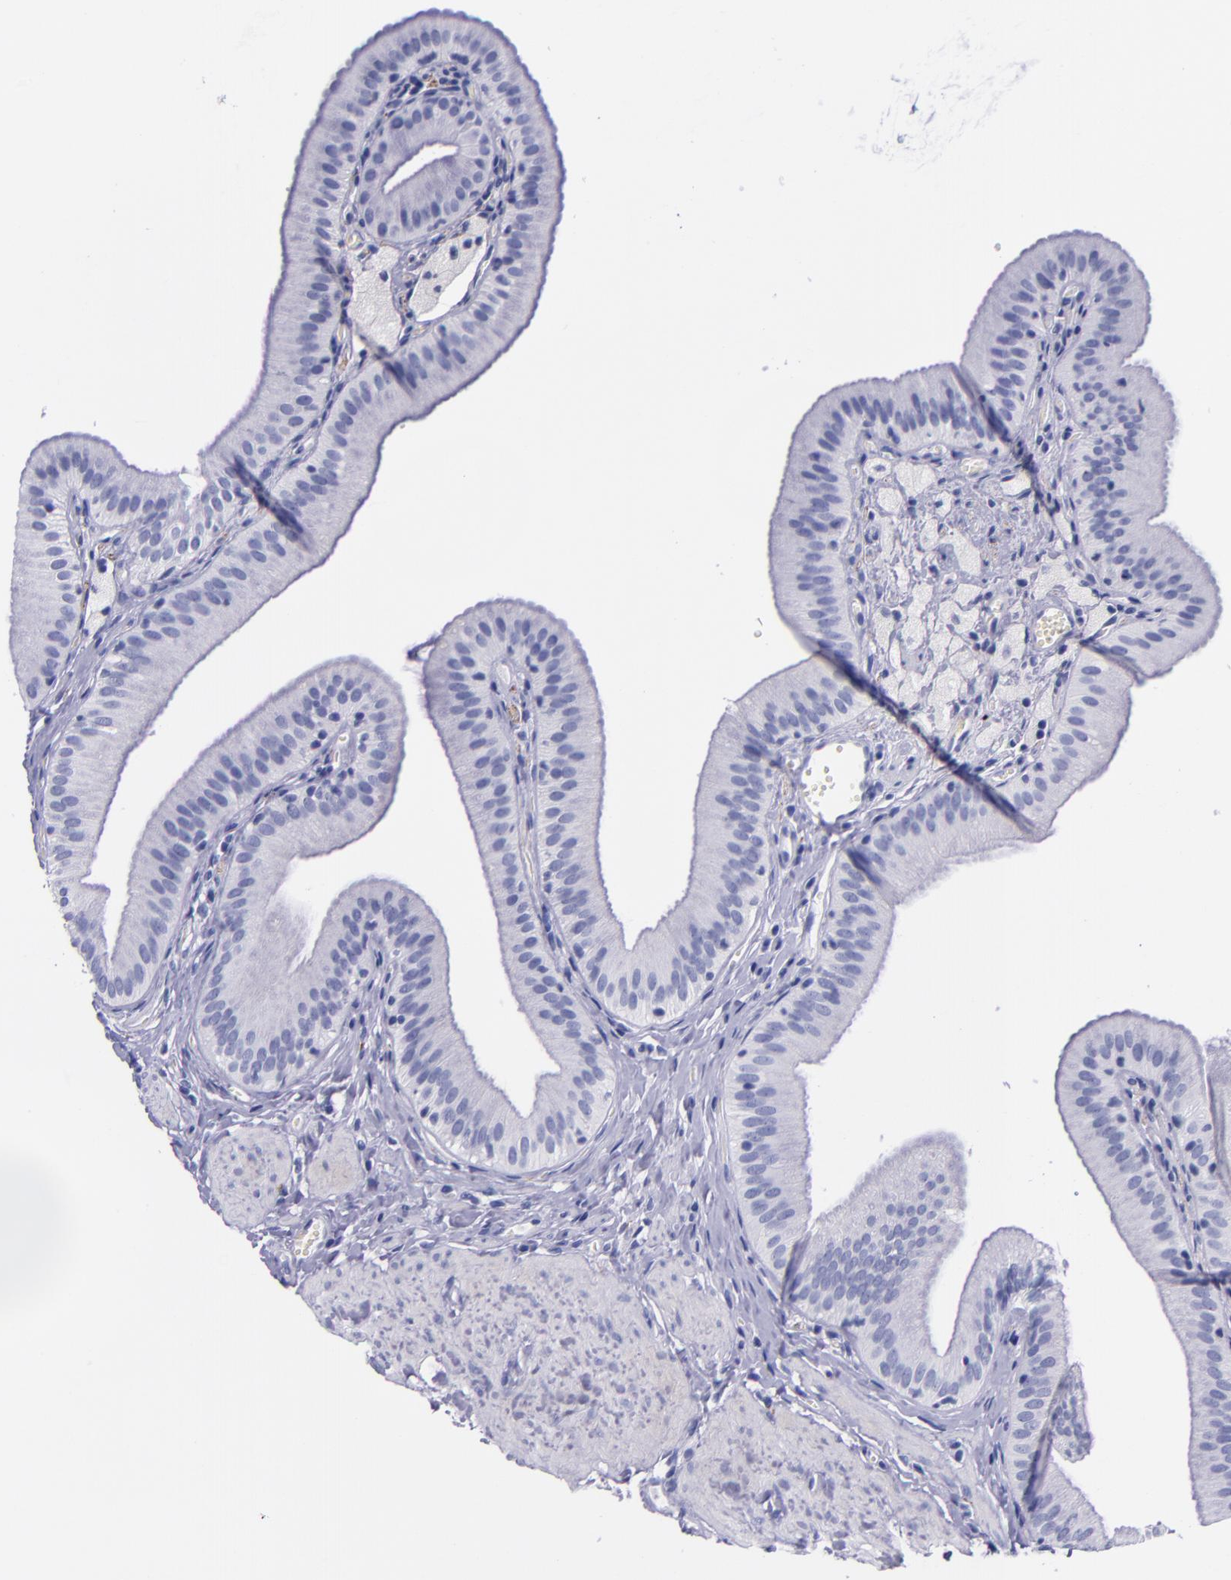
{"staining": {"intensity": "negative", "quantity": "none", "location": "none"}, "tissue": "gallbladder", "cell_type": "Glandular cells", "image_type": "normal", "snomed": [{"axis": "morphology", "description": "Normal tissue, NOS"}, {"axis": "topography", "description": "Gallbladder"}], "caption": "This is an immunohistochemistry (IHC) histopathology image of unremarkable gallbladder. There is no expression in glandular cells.", "gene": "SV2A", "patient": {"sex": "female", "age": 24}}